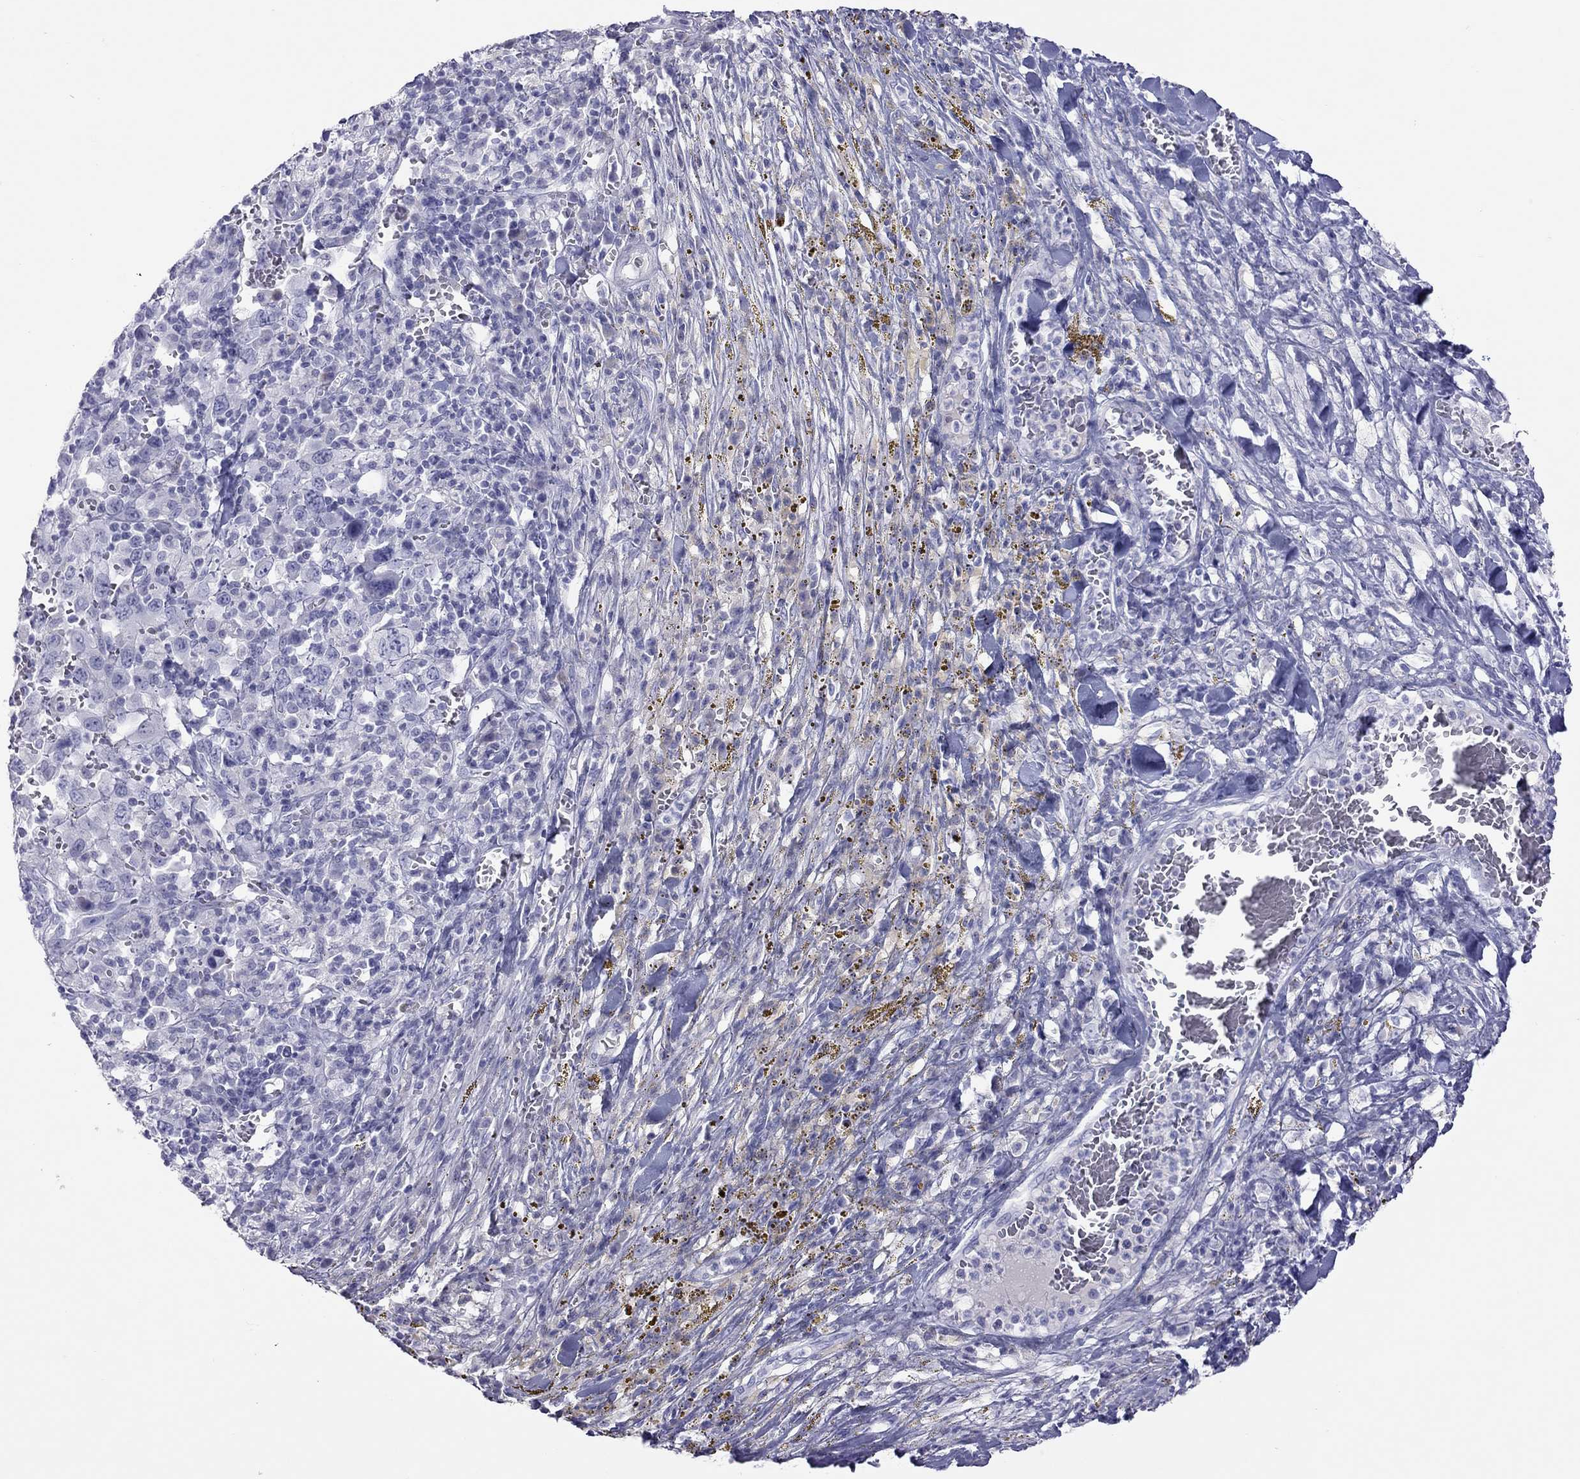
{"staining": {"intensity": "negative", "quantity": "none", "location": "none"}, "tissue": "melanoma", "cell_type": "Tumor cells", "image_type": "cancer", "snomed": [{"axis": "morphology", "description": "Malignant melanoma, NOS"}, {"axis": "topography", "description": "Skin"}], "caption": "IHC histopathology image of malignant melanoma stained for a protein (brown), which demonstrates no staining in tumor cells.", "gene": "STAG3", "patient": {"sex": "female", "age": 91}}